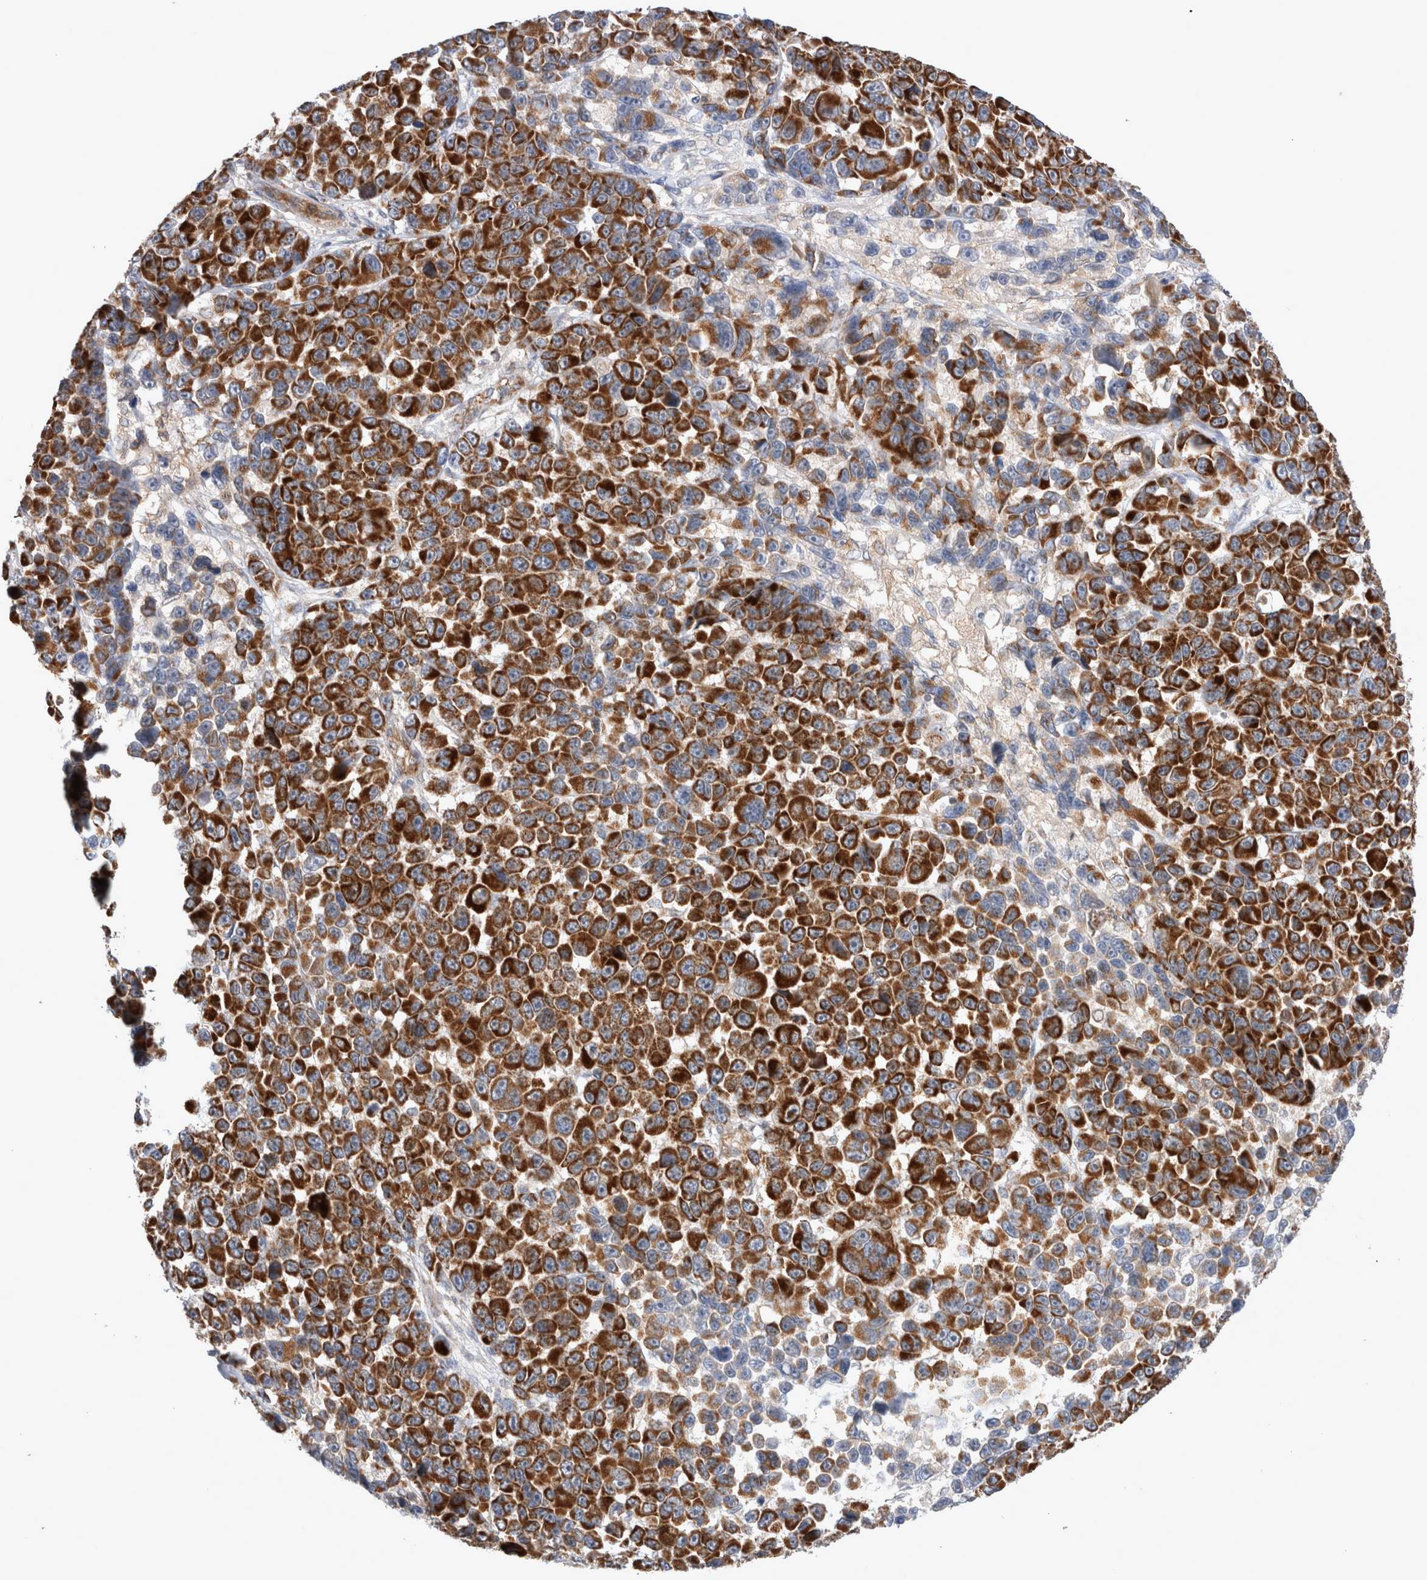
{"staining": {"intensity": "strong", "quantity": ">75%", "location": "cytoplasmic/membranous"}, "tissue": "melanoma", "cell_type": "Tumor cells", "image_type": "cancer", "snomed": [{"axis": "morphology", "description": "Malignant melanoma, NOS"}, {"axis": "topography", "description": "Skin"}], "caption": "Approximately >75% of tumor cells in human malignant melanoma reveal strong cytoplasmic/membranous protein positivity as visualized by brown immunohistochemical staining.", "gene": "MRPS28", "patient": {"sex": "male", "age": 53}}